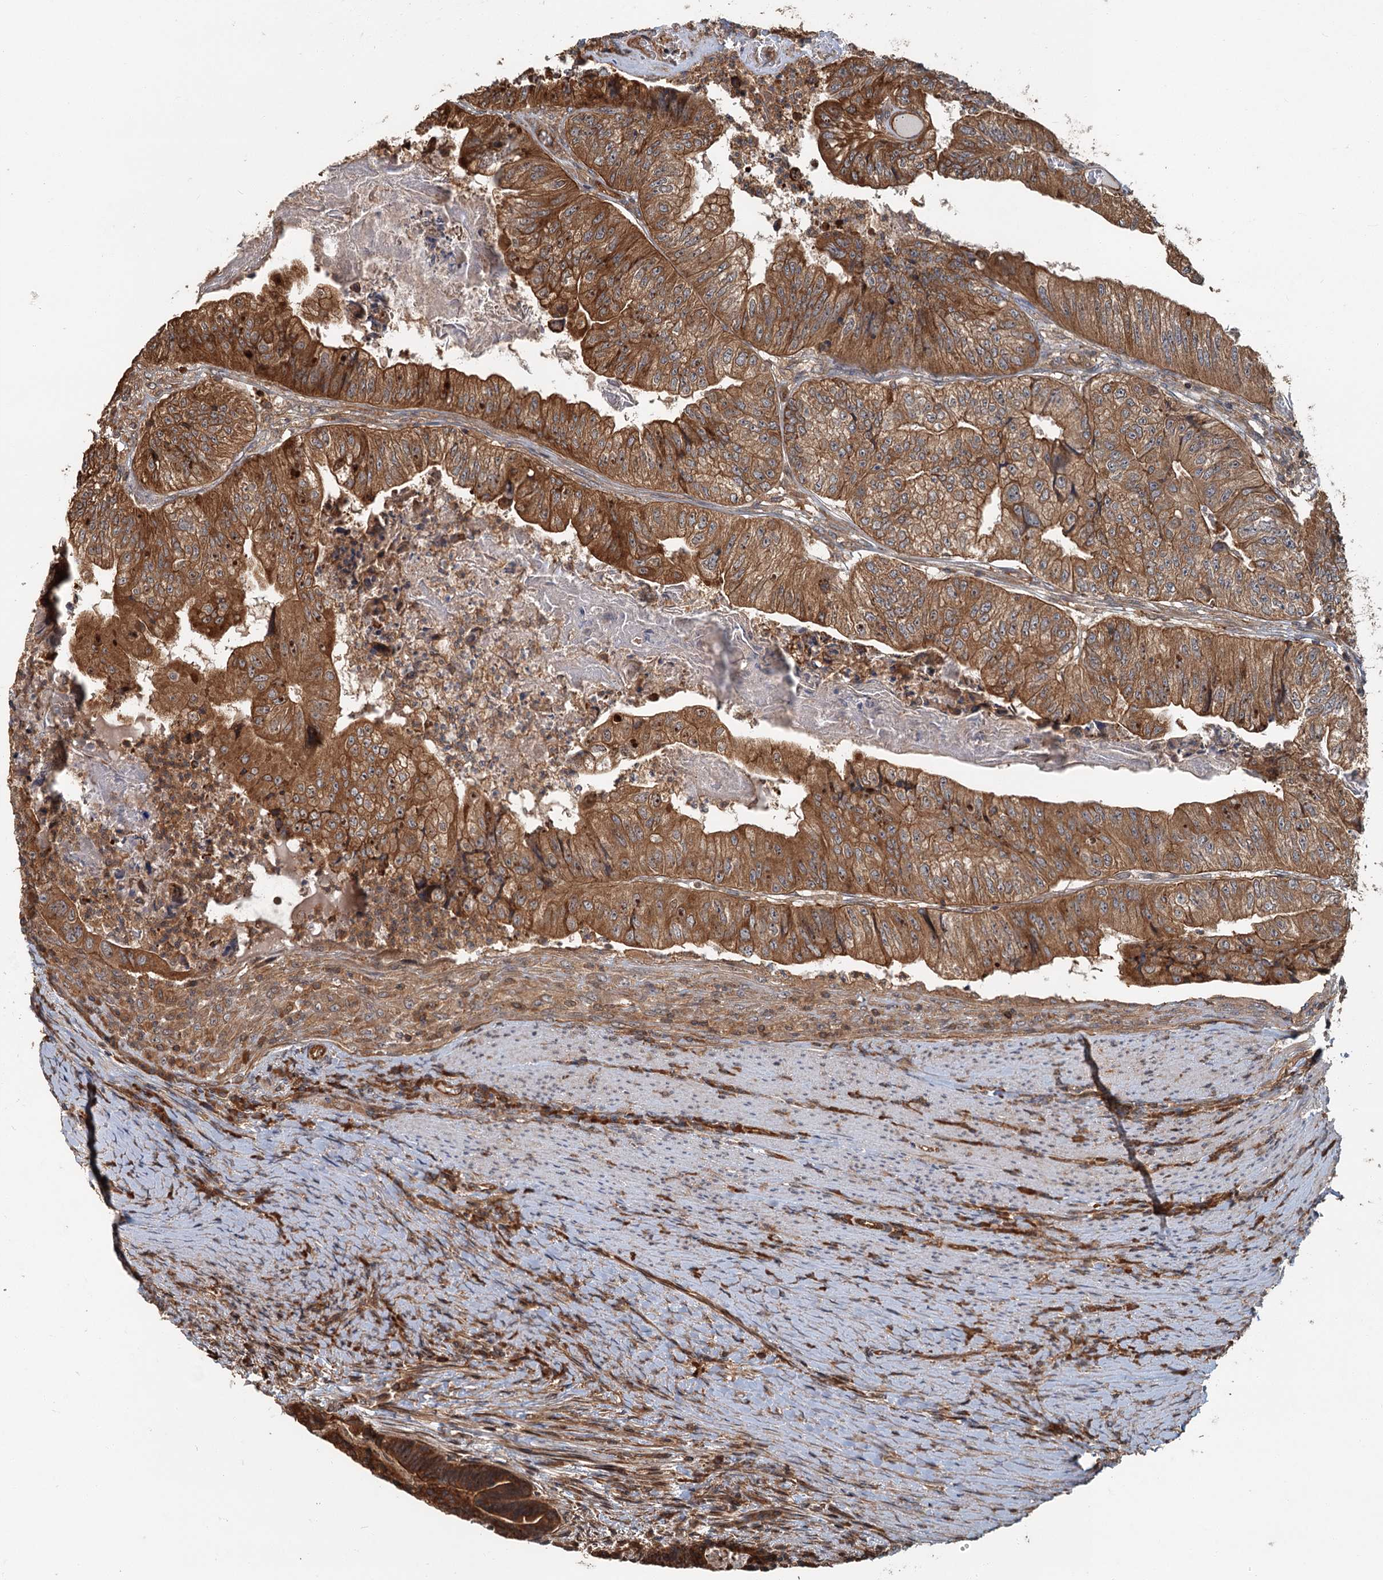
{"staining": {"intensity": "strong", "quantity": ">75%", "location": "cytoplasmic/membranous"}, "tissue": "colorectal cancer", "cell_type": "Tumor cells", "image_type": "cancer", "snomed": [{"axis": "morphology", "description": "Adenocarcinoma, NOS"}, {"axis": "topography", "description": "Colon"}], "caption": "Immunohistochemistry (IHC) staining of colorectal adenocarcinoma, which demonstrates high levels of strong cytoplasmic/membranous expression in approximately >75% of tumor cells indicating strong cytoplasmic/membranous protein expression. The staining was performed using DAB (3,3'-diaminobenzidine) (brown) for protein detection and nuclei were counterstained in hematoxylin (blue).", "gene": "ZNF527", "patient": {"sex": "female", "age": 67}}